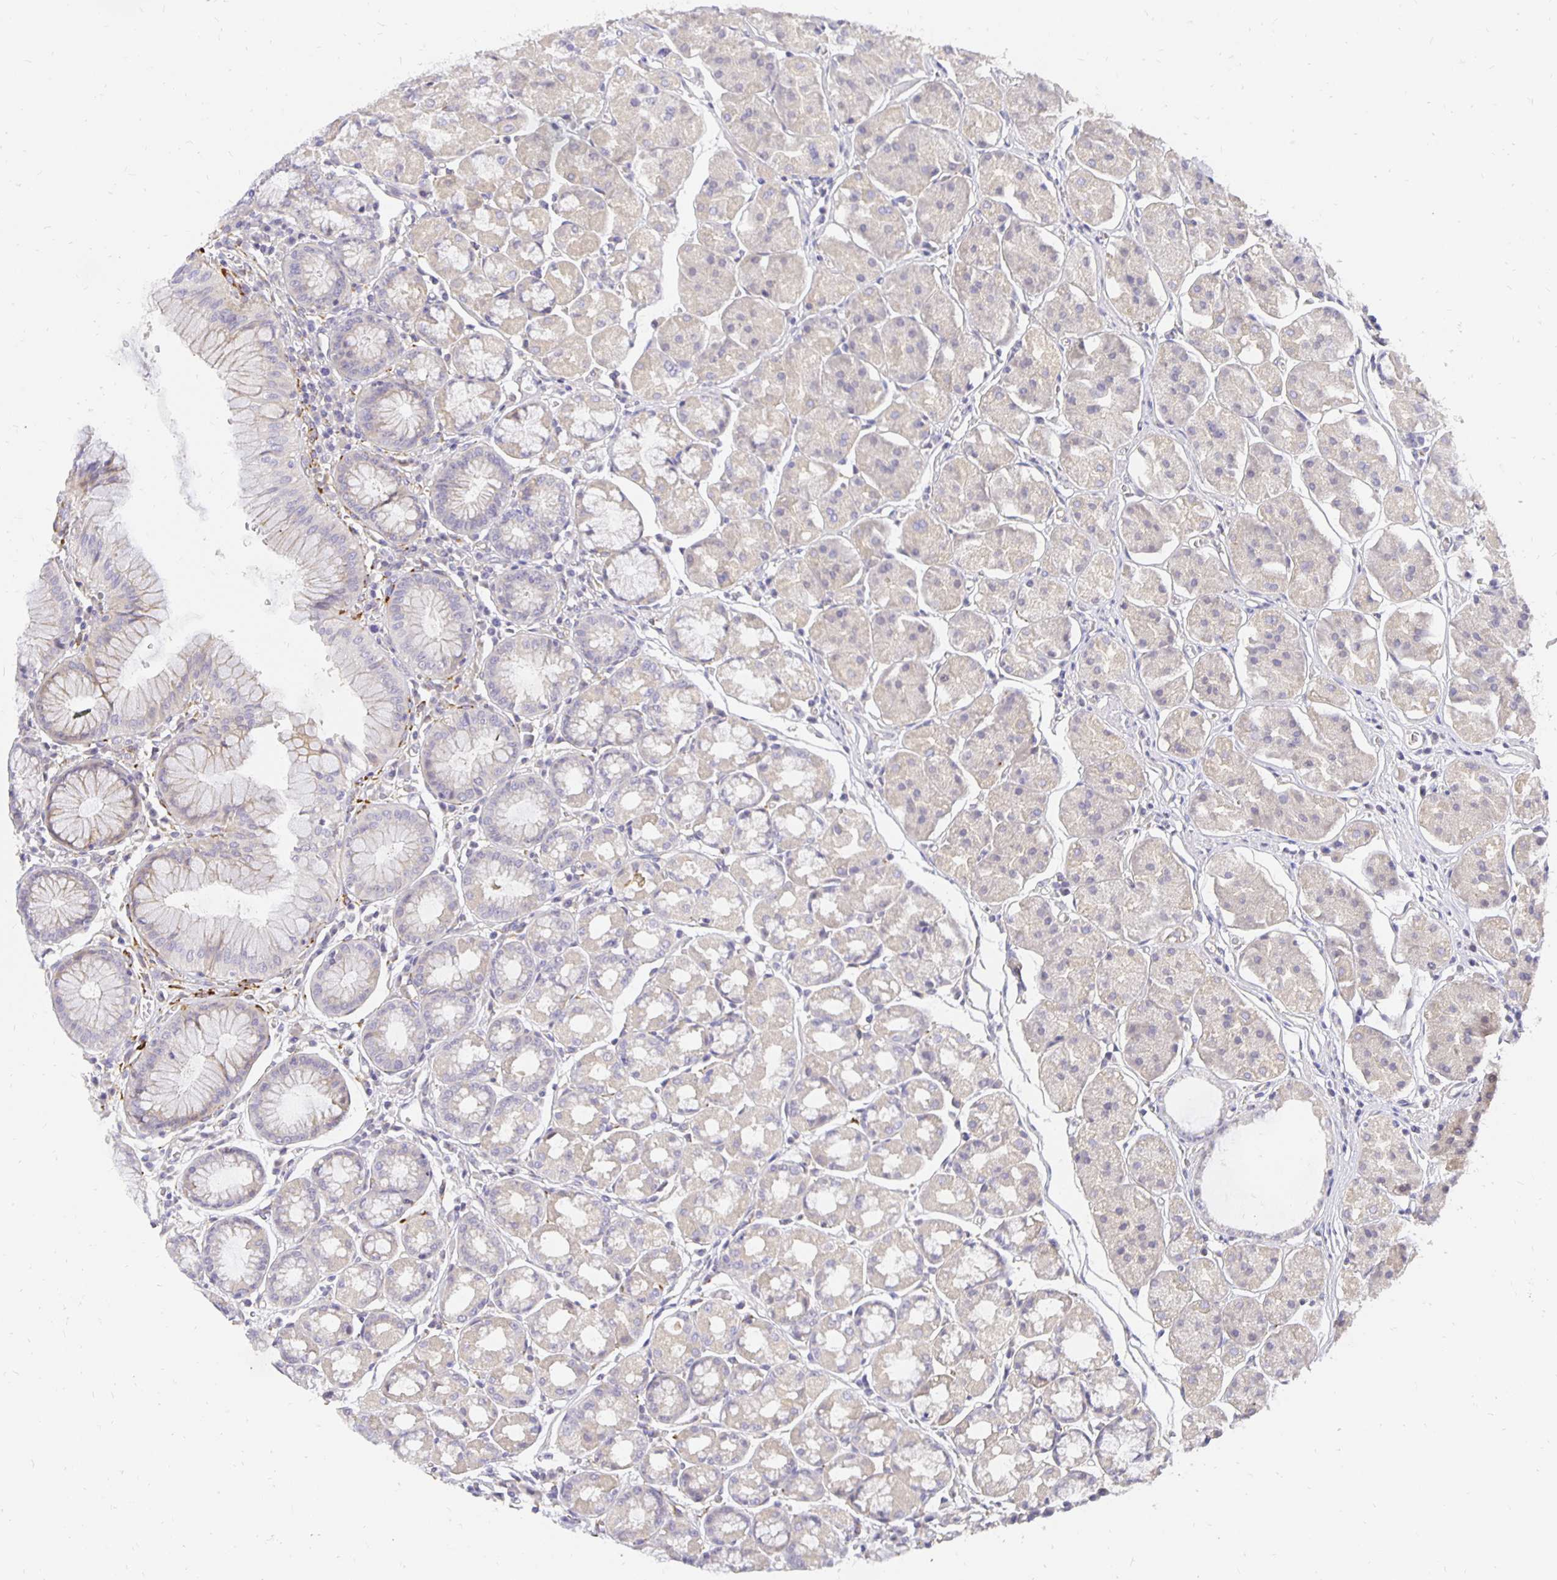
{"staining": {"intensity": "weak", "quantity": "<25%", "location": "cytoplasmic/membranous"}, "tissue": "stomach", "cell_type": "Glandular cells", "image_type": "normal", "snomed": [{"axis": "morphology", "description": "Normal tissue, NOS"}, {"axis": "topography", "description": "Stomach"}], "caption": "This image is of unremarkable stomach stained with IHC to label a protein in brown with the nuclei are counter-stained blue. There is no positivity in glandular cells. (DAB immunohistochemistry, high magnification).", "gene": "PLOD1", "patient": {"sex": "male", "age": 55}}